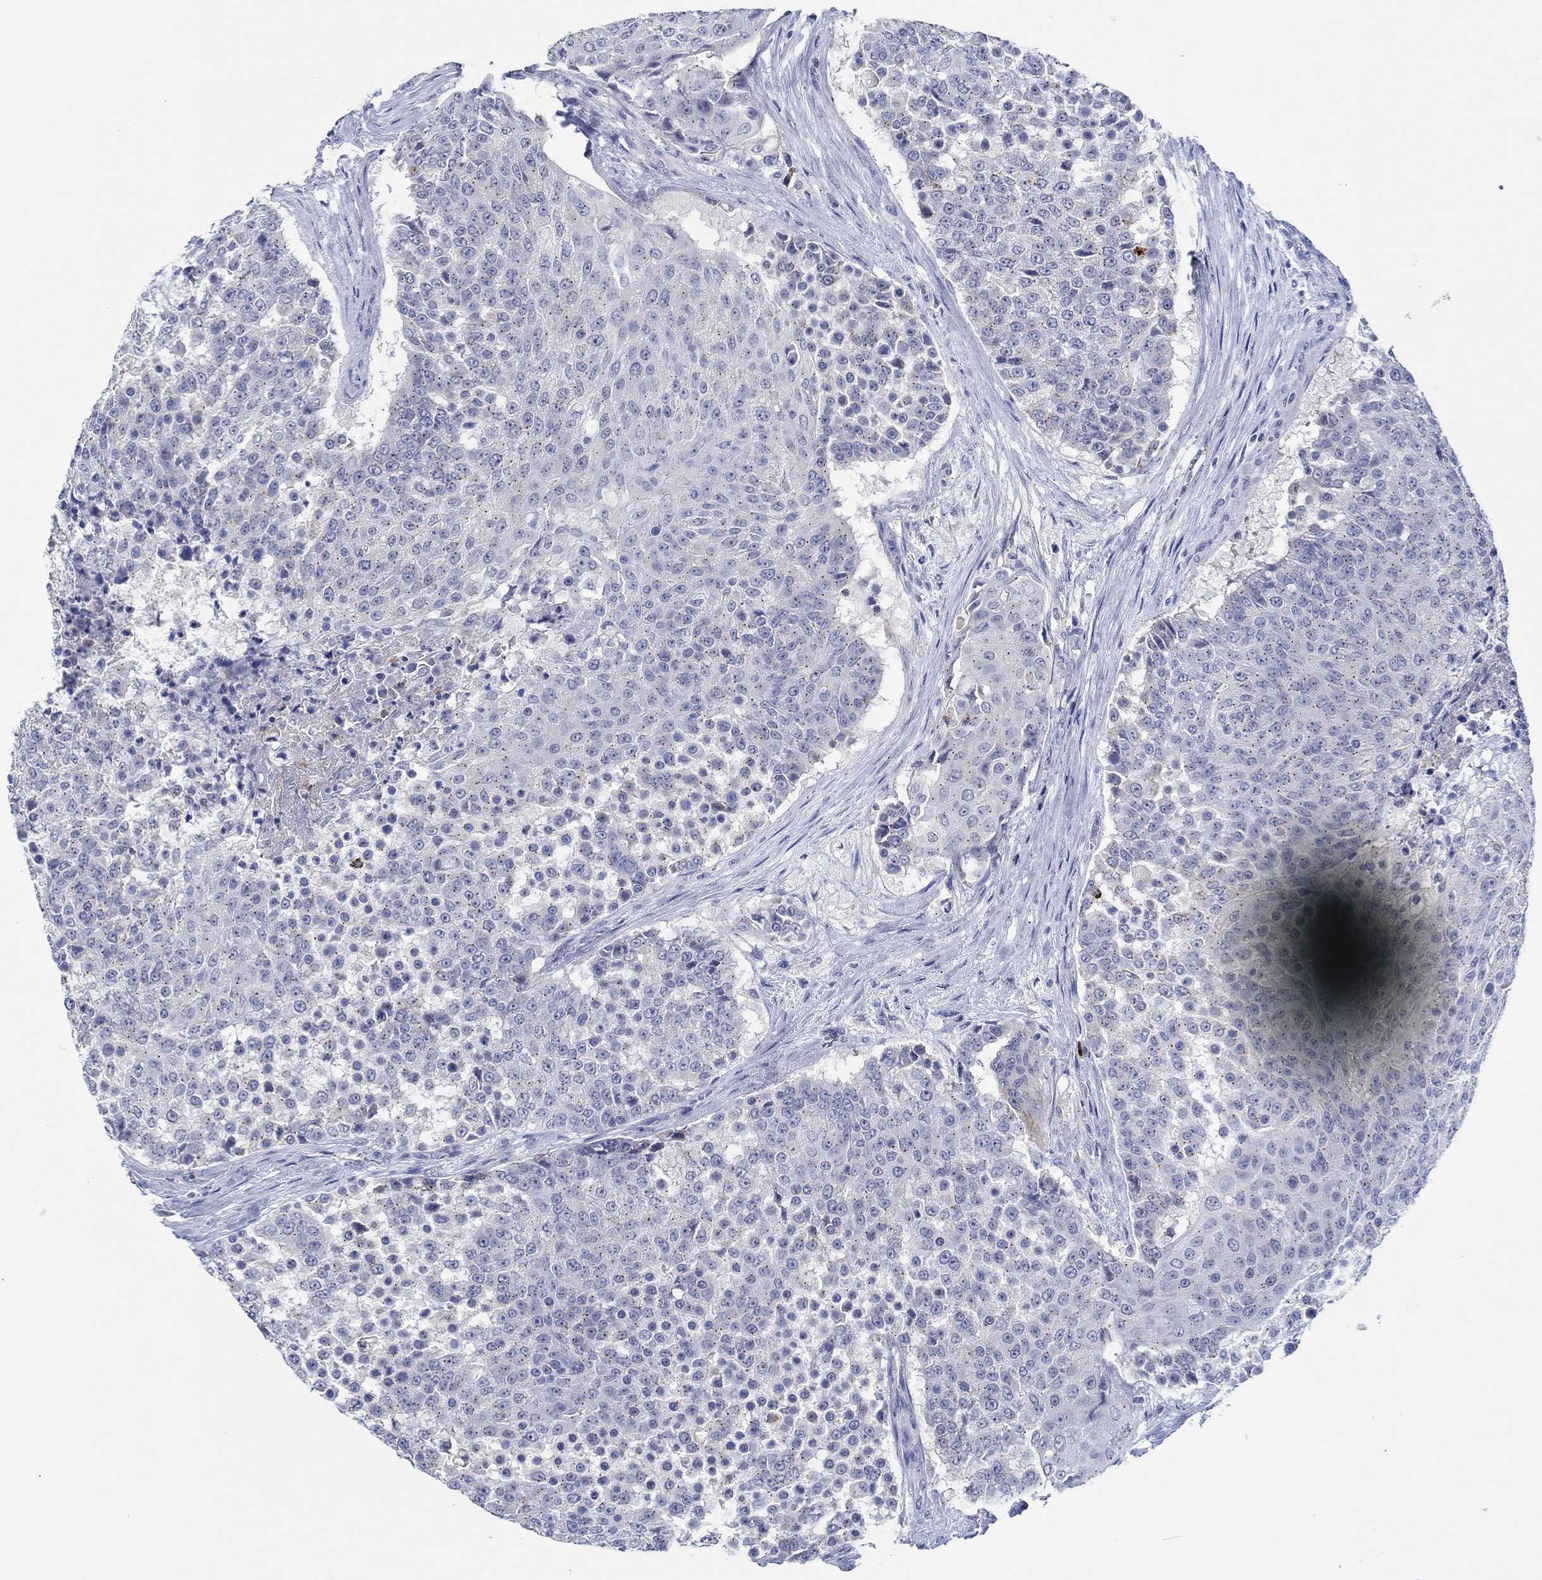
{"staining": {"intensity": "moderate", "quantity": "<25%", "location": "cytoplasmic/membranous"}, "tissue": "urothelial cancer", "cell_type": "Tumor cells", "image_type": "cancer", "snomed": [{"axis": "morphology", "description": "Urothelial carcinoma, High grade"}, {"axis": "topography", "description": "Urinary bladder"}], "caption": "Human urothelial carcinoma (high-grade) stained for a protein (brown) exhibits moderate cytoplasmic/membranous positive positivity in about <25% of tumor cells.", "gene": "CPM", "patient": {"sex": "female", "age": 63}}